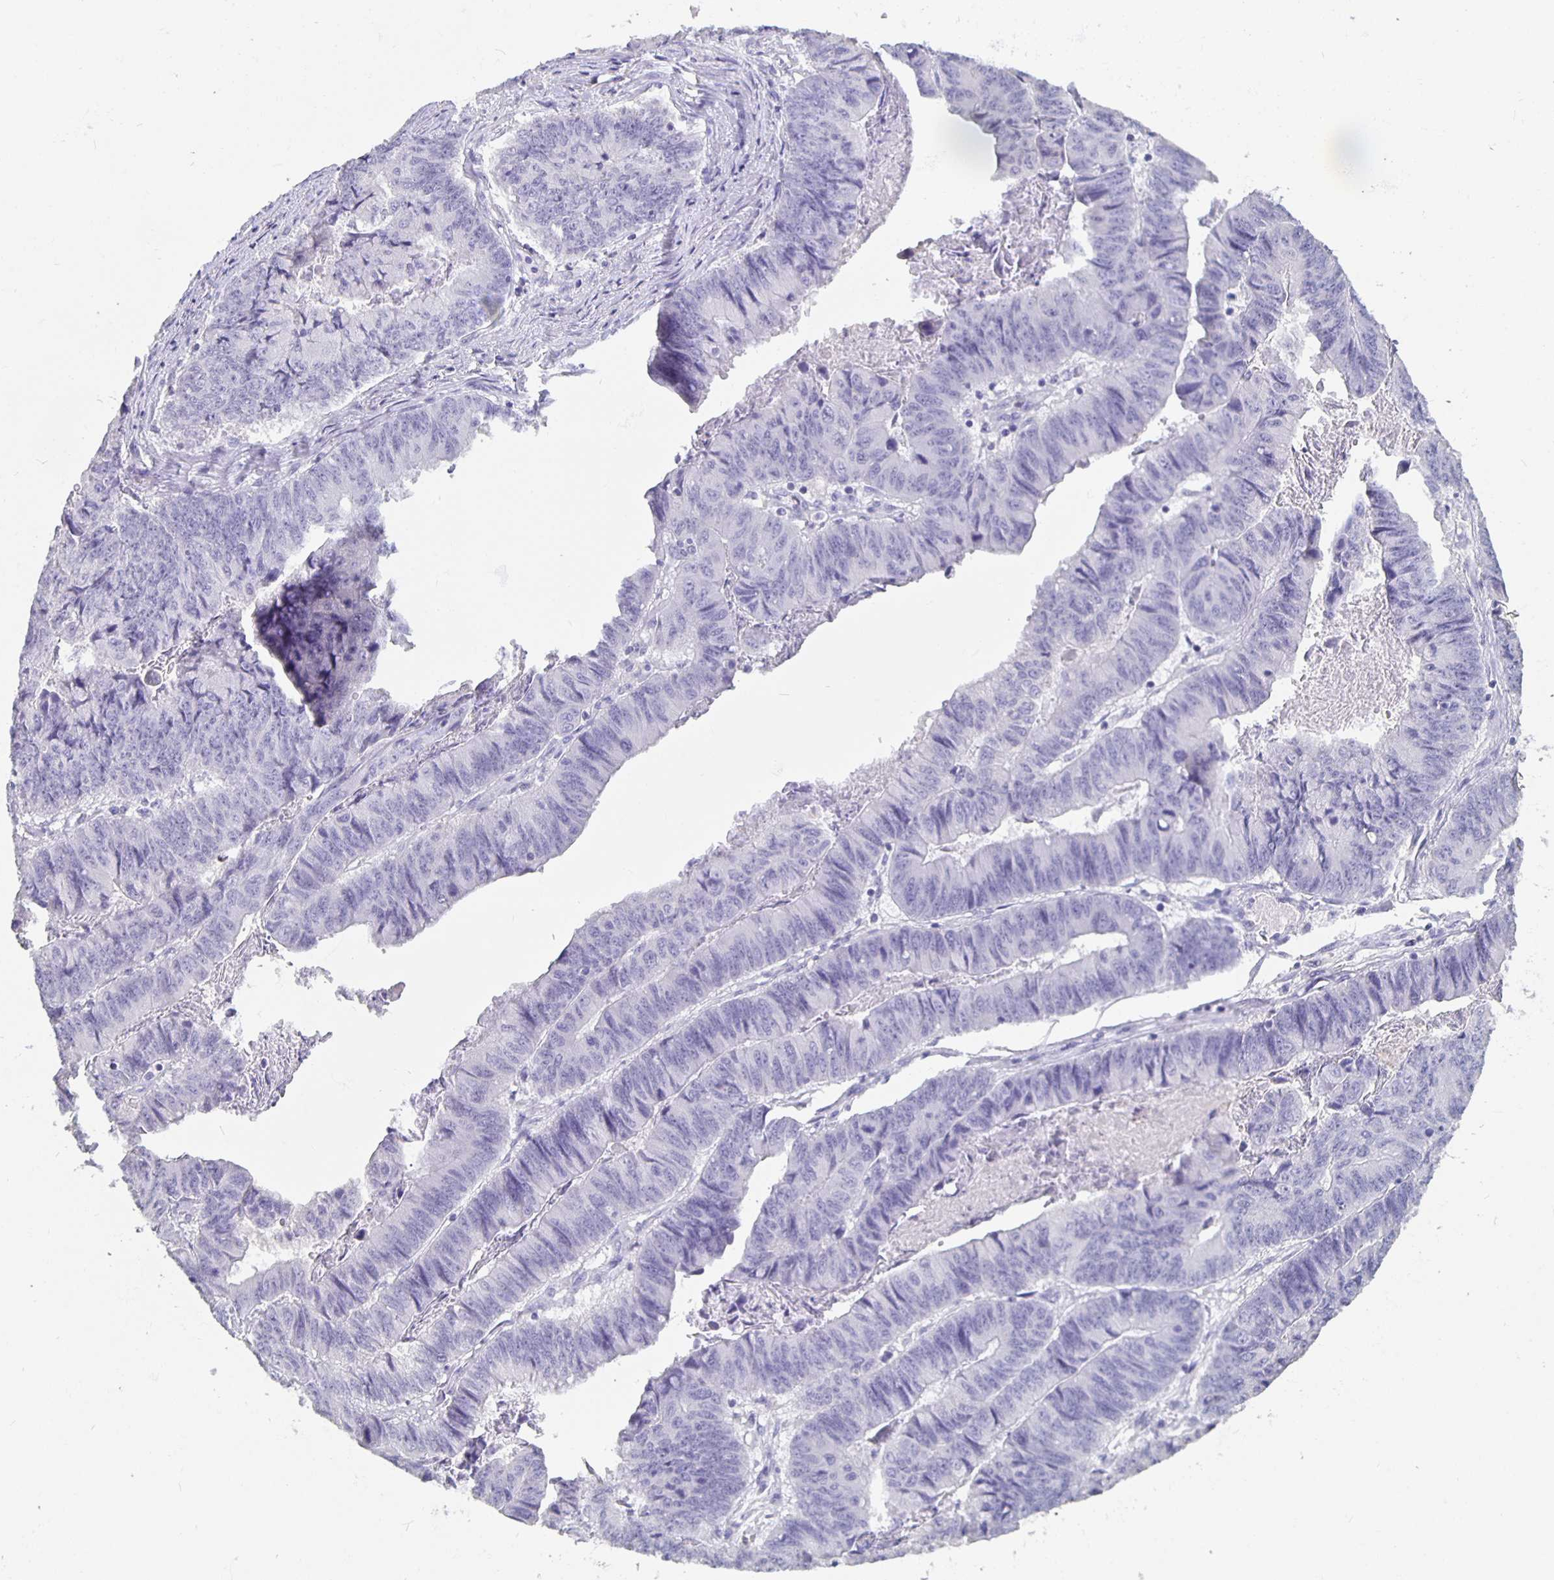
{"staining": {"intensity": "negative", "quantity": "none", "location": "none"}, "tissue": "stomach cancer", "cell_type": "Tumor cells", "image_type": "cancer", "snomed": [{"axis": "morphology", "description": "Adenocarcinoma, NOS"}, {"axis": "topography", "description": "Stomach, lower"}], "caption": "Tumor cells are negative for protein expression in human adenocarcinoma (stomach).", "gene": "GPX4", "patient": {"sex": "male", "age": 77}}